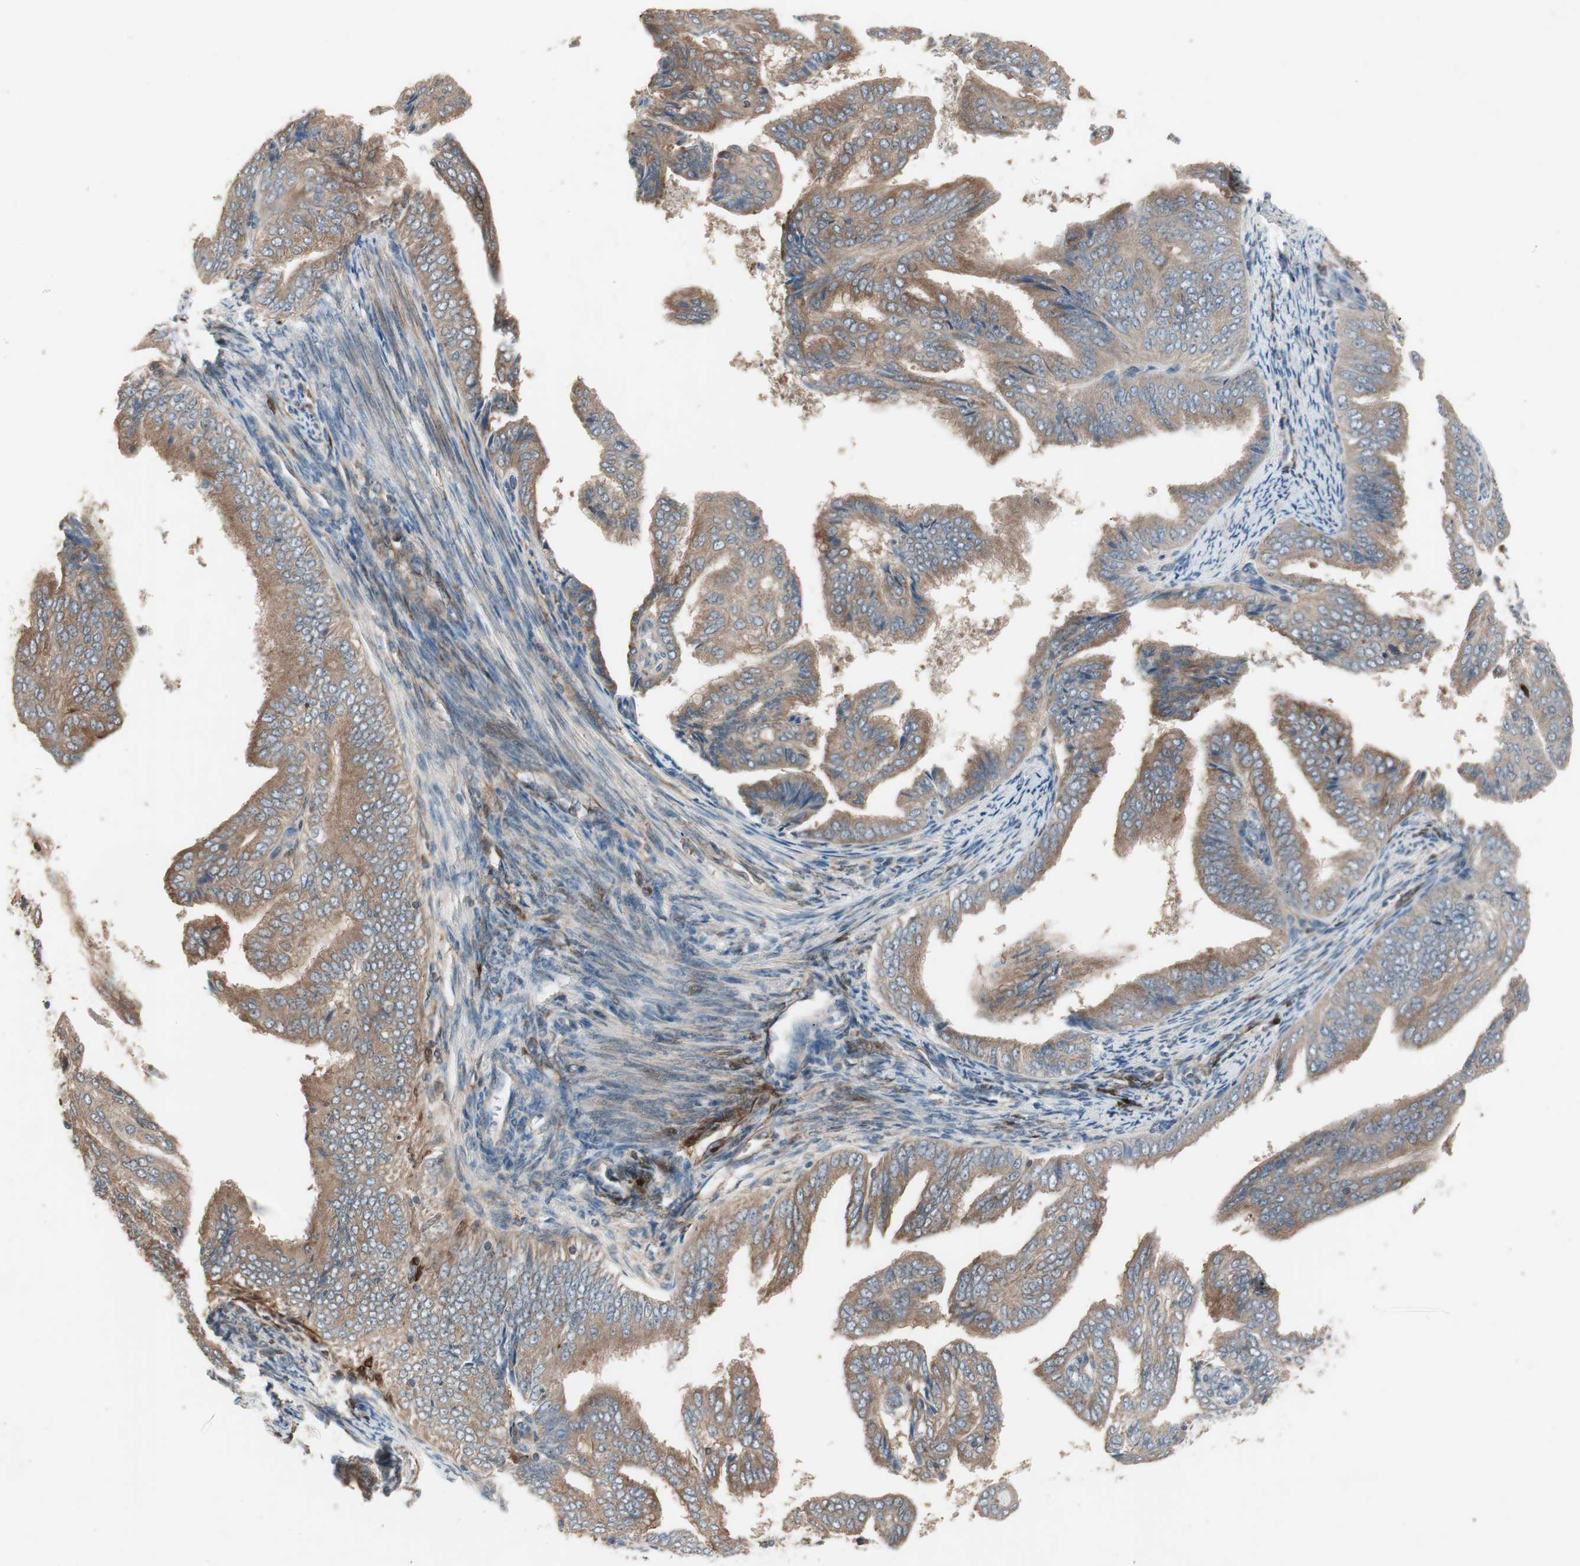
{"staining": {"intensity": "moderate", "quantity": ">75%", "location": "cytoplasmic/membranous"}, "tissue": "endometrial cancer", "cell_type": "Tumor cells", "image_type": "cancer", "snomed": [{"axis": "morphology", "description": "Adenocarcinoma, NOS"}, {"axis": "topography", "description": "Endometrium"}], "caption": "Brown immunohistochemical staining in human endometrial adenocarcinoma exhibits moderate cytoplasmic/membranous positivity in about >75% of tumor cells.", "gene": "STAB1", "patient": {"sex": "female", "age": 58}}